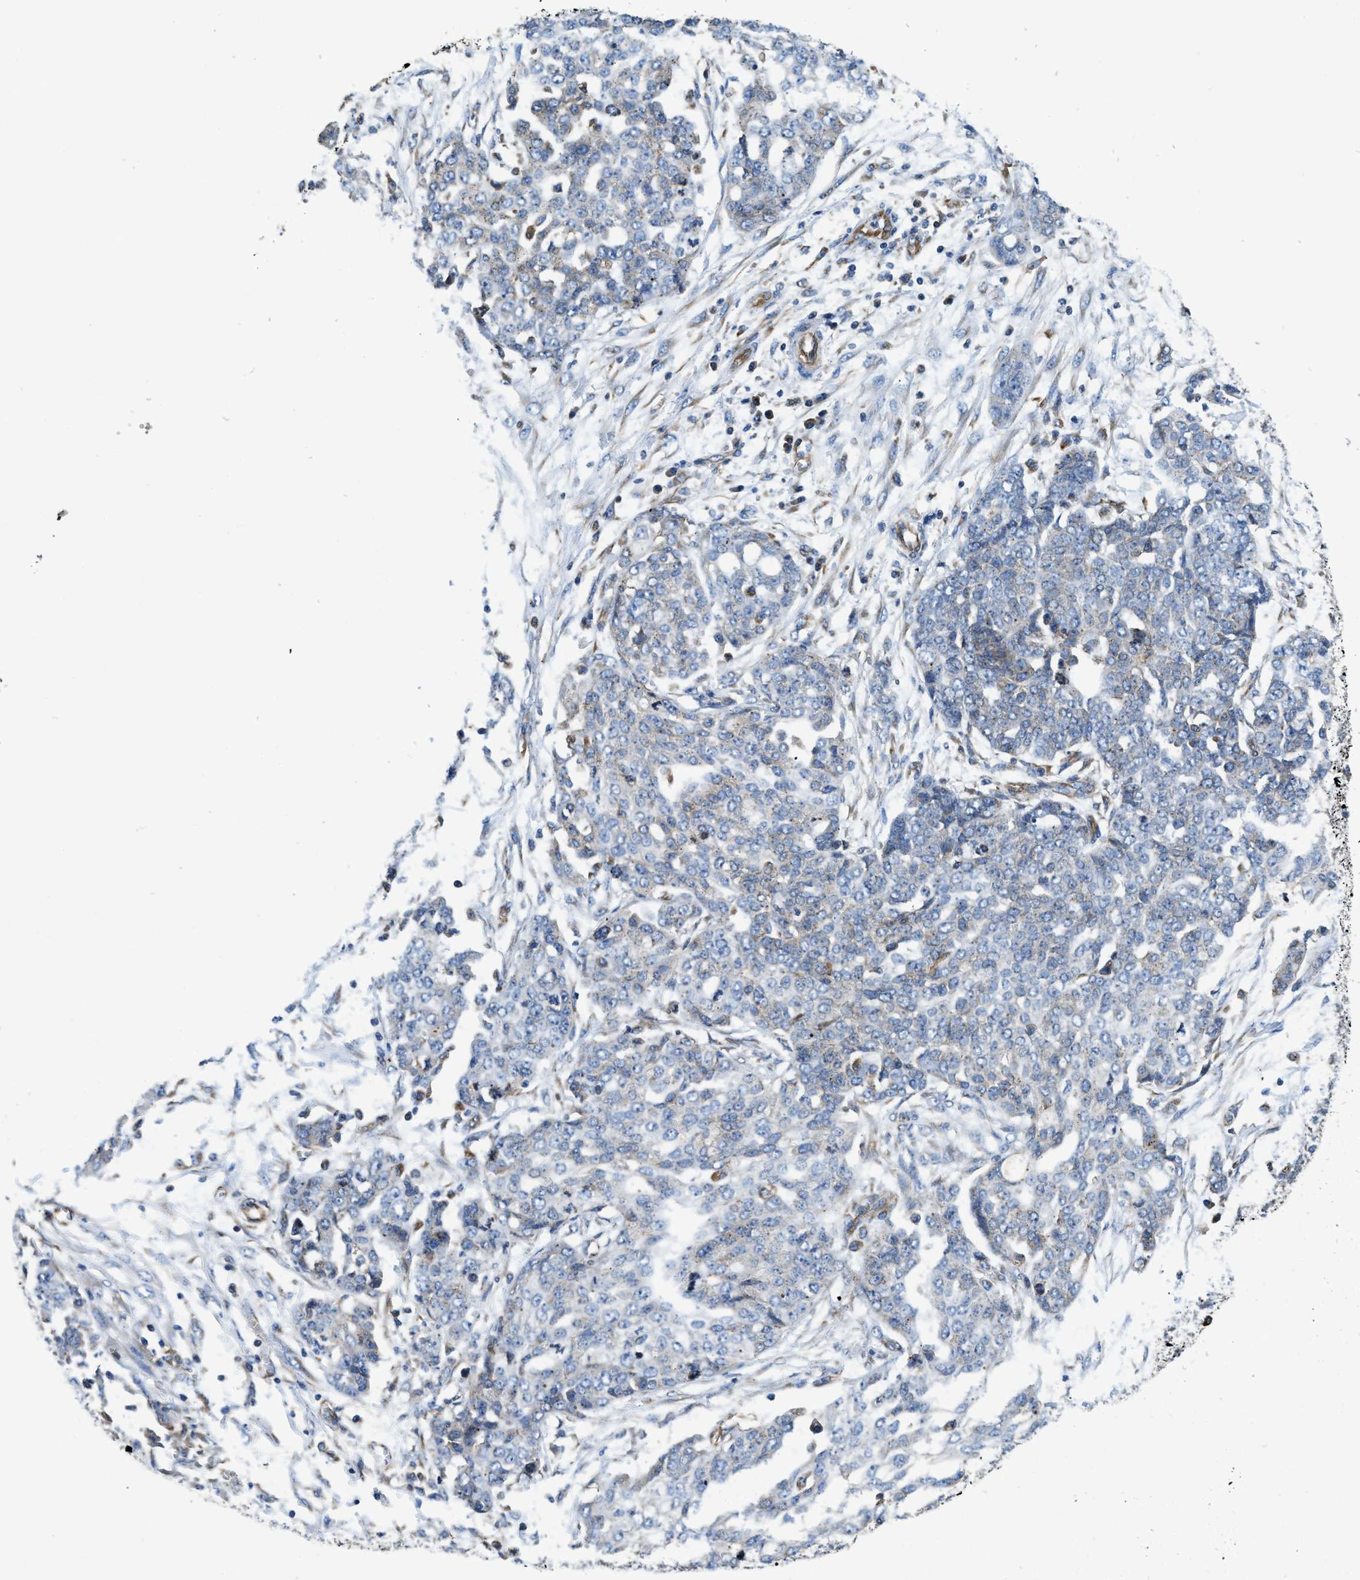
{"staining": {"intensity": "negative", "quantity": "none", "location": "none"}, "tissue": "ovarian cancer", "cell_type": "Tumor cells", "image_type": "cancer", "snomed": [{"axis": "morphology", "description": "Cystadenocarcinoma, serous, NOS"}, {"axis": "topography", "description": "Soft tissue"}, {"axis": "topography", "description": "Ovary"}], "caption": "Tumor cells show no significant positivity in serous cystadenocarcinoma (ovarian).", "gene": "HSD17B12", "patient": {"sex": "female", "age": 57}}